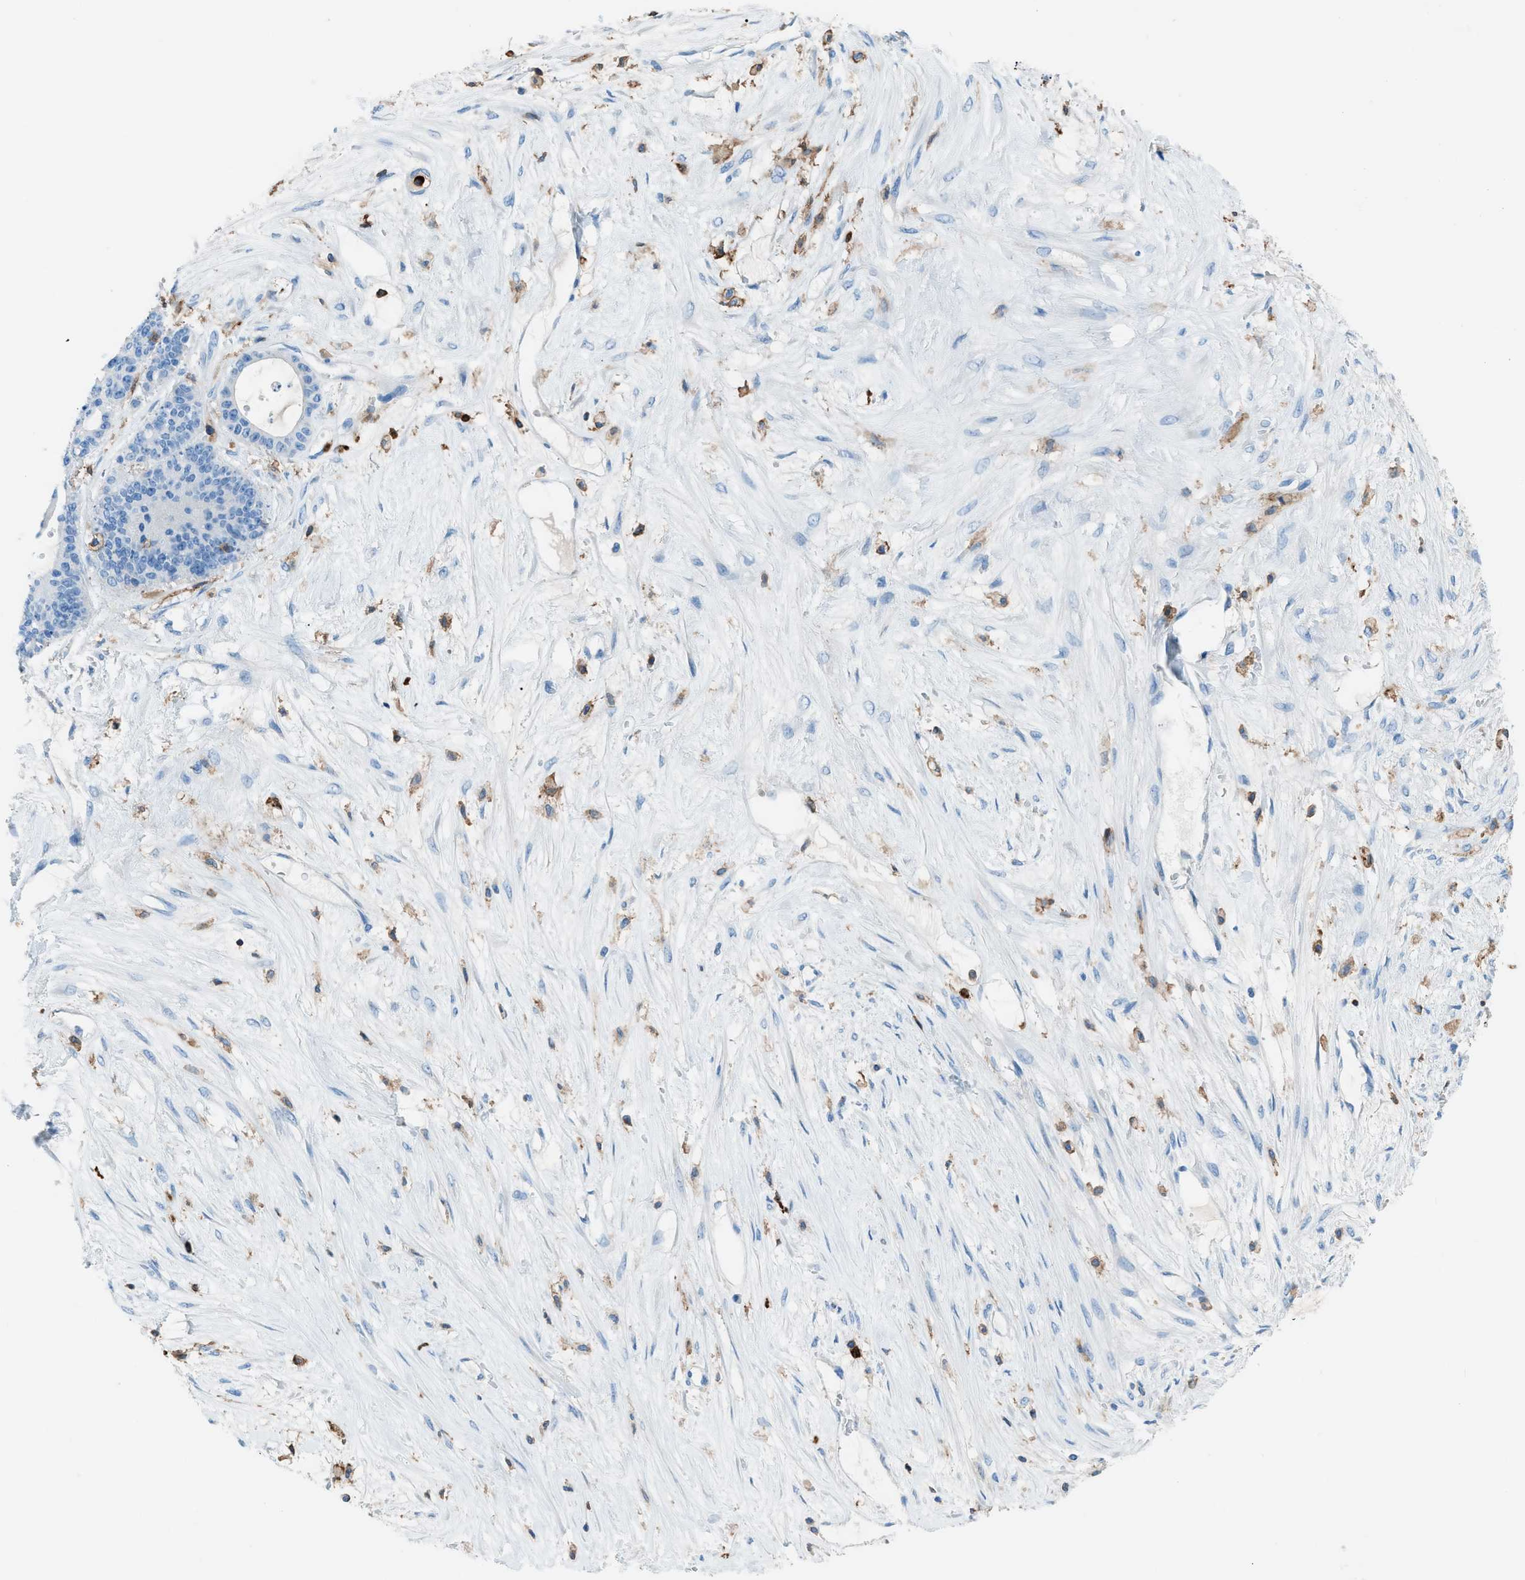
{"staining": {"intensity": "negative", "quantity": "none", "location": "none"}, "tissue": "liver cancer", "cell_type": "Tumor cells", "image_type": "cancer", "snomed": [{"axis": "morphology", "description": "Cholangiocarcinoma"}, {"axis": "topography", "description": "Liver"}], "caption": "Immunohistochemistry micrograph of neoplastic tissue: human cholangiocarcinoma (liver) stained with DAB (3,3'-diaminobenzidine) reveals no significant protein expression in tumor cells. (Immunohistochemistry (ihc), brightfield microscopy, high magnification).", "gene": "ITGB2", "patient": {"sex": "female", "age": 73}}